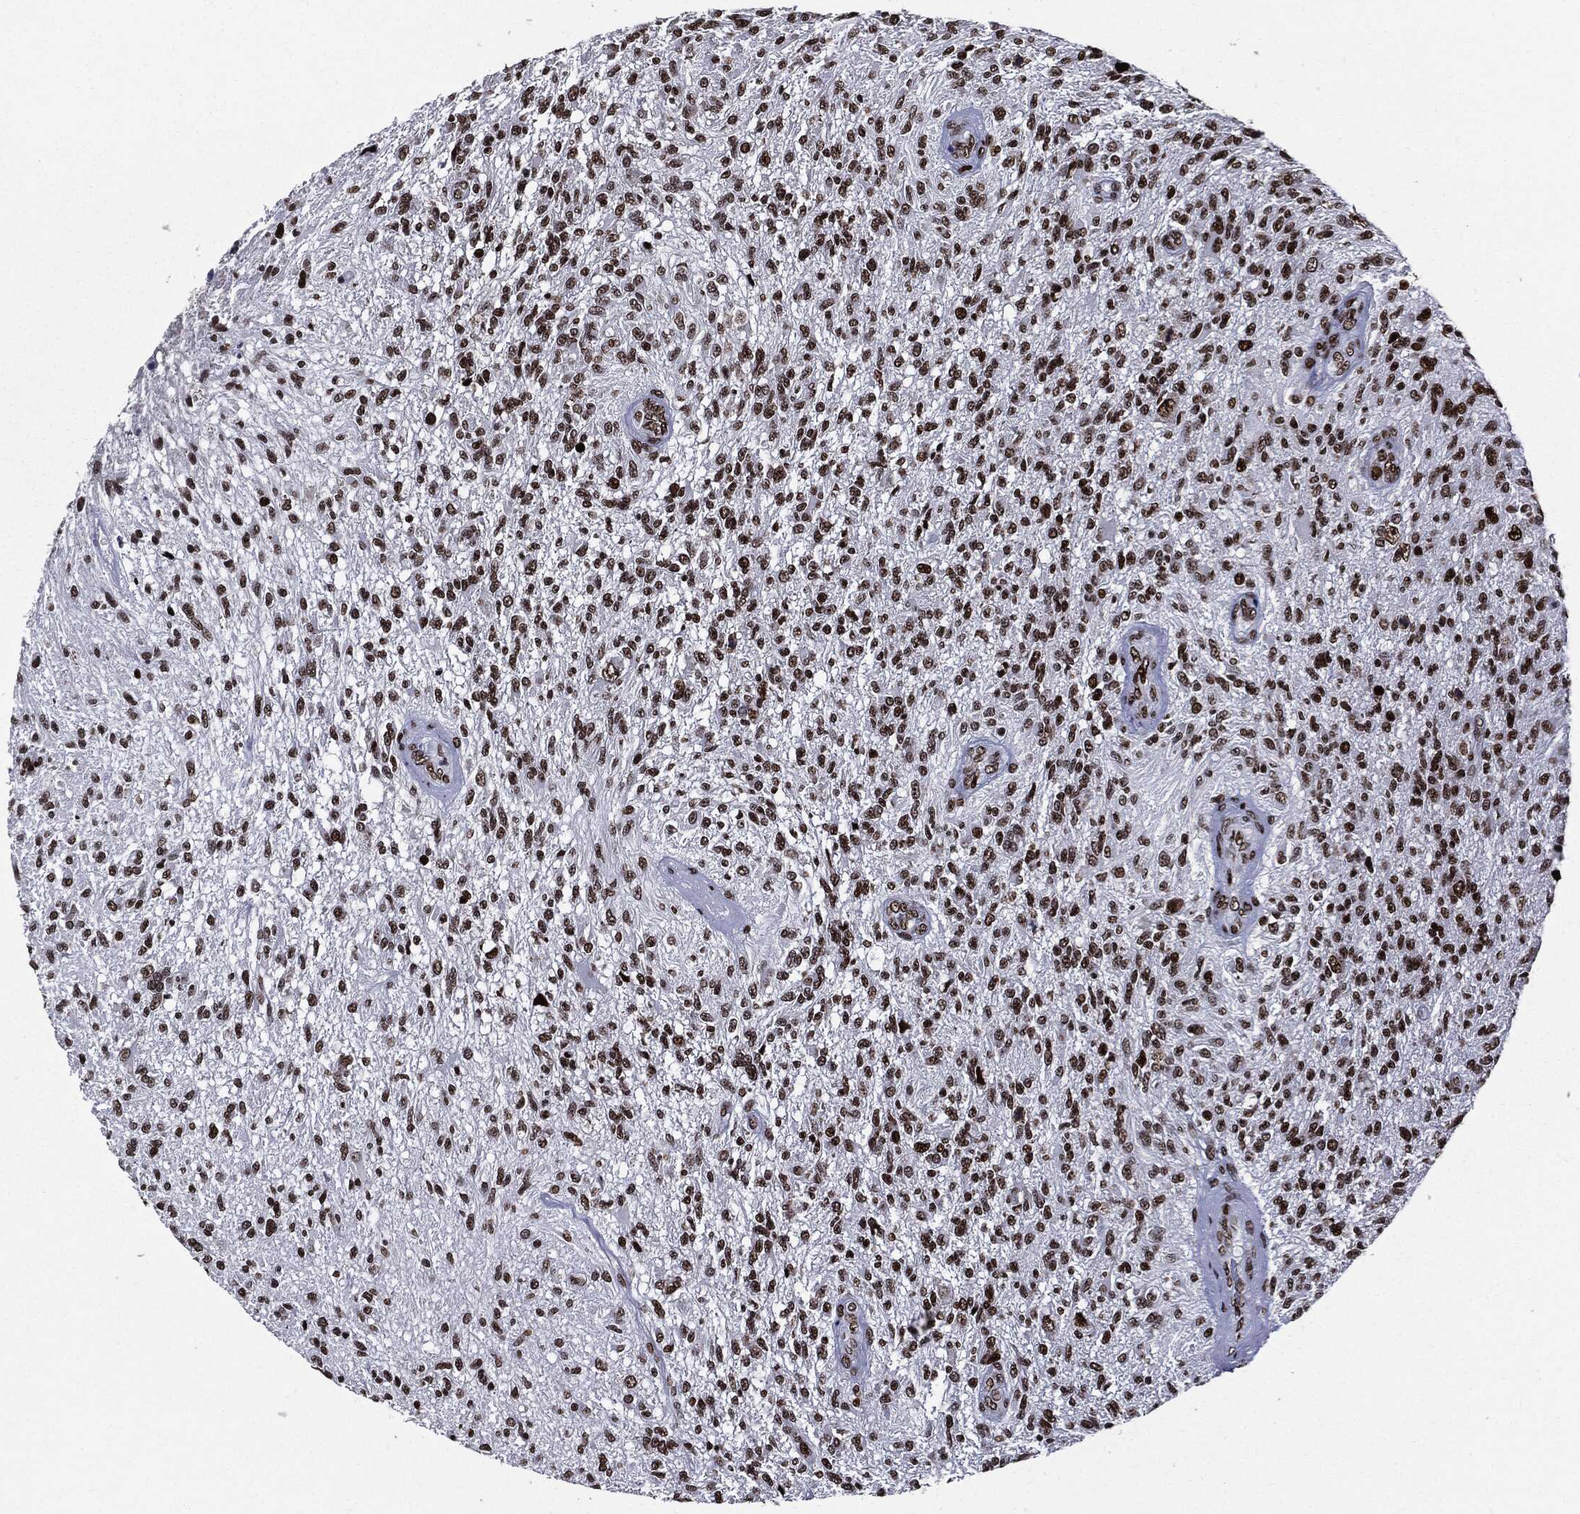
{"staining": {"intensity": "strong", "quantity": ">75%", "location": "nuclear"}, "tissue": "glioma", "cell_type": "Tumor cells", "image_type": "cancer", "snomed": [{"axis": "morphology", "description": "Glioma, malignant, High grade"}, {"axis": "topography", "description": "Brain"}], "caption": "The immunohistochemical stain shows strong nuclear staining in tumor cells of glioma tissue.", "gene": "ZFP91", "patient": {"sex": "male", "age": 56}}